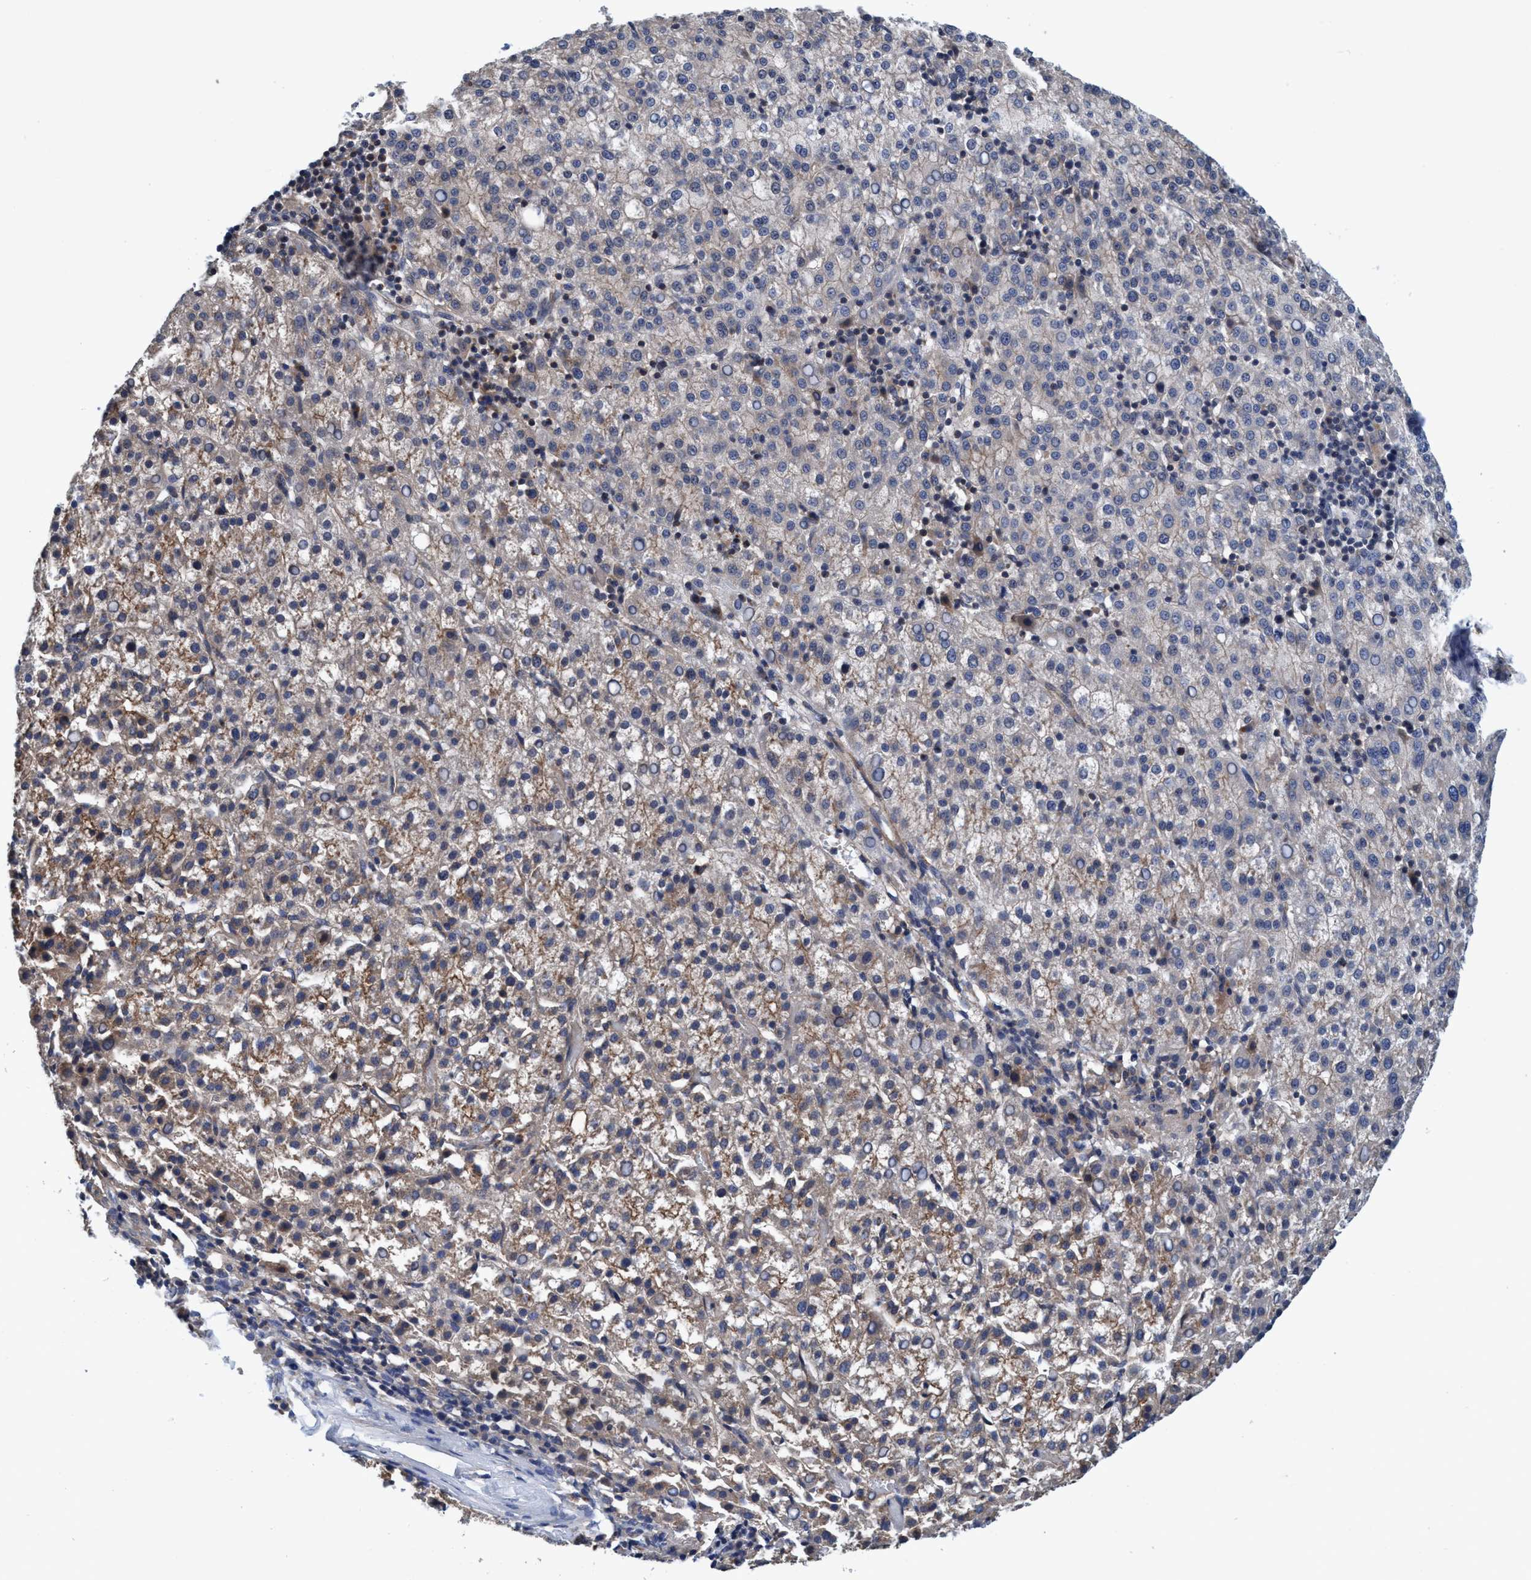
{"staining": {"intensity": "weak", "quantity": "25%-75%", "location": "cytoplasmic/membranous"}, "tissue": "liver cancer", "cell_type": "Tumor cells", "image_type": "cancer", "snomed": [{"axis": "morphology", "description": "Carcinoma, Hepatocellular, NOS"}, {"axis": "topography", "description": "Liver"}], "caption": "Immunohistochemistry (IHC) of hepatocellular carcinoma (liver) shows low levels of weak cytoplasmic/membranous positivity in about 25%-75% of tumor cells.", "gene": "CALCOCO2", "patient": {"sex": "female", "age": 58}}